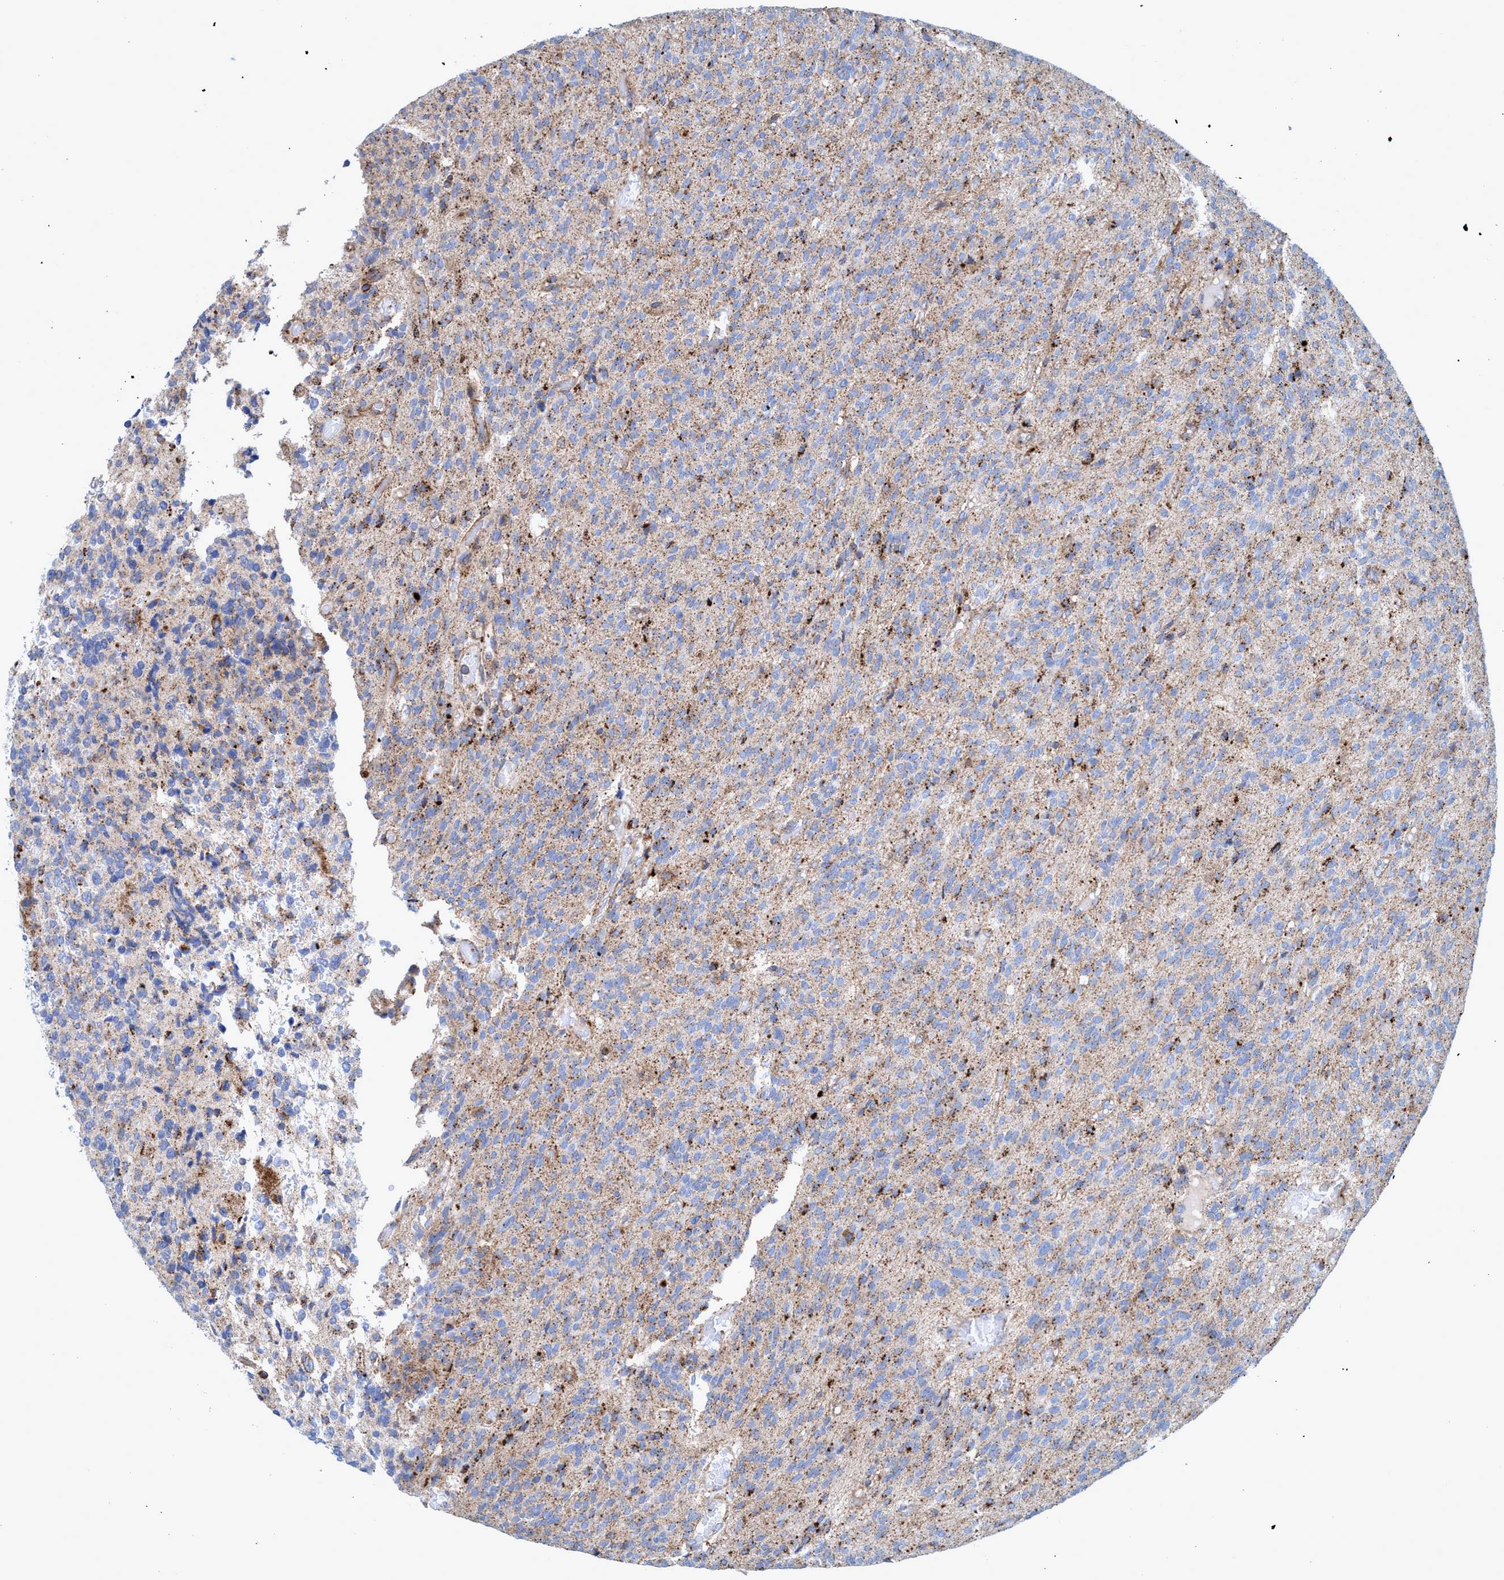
{"staining": {"intensity": "weak", "quantity": "25%-75%", "location": "cytoplasmic/membranous"}, "tissue": "glioma", "cell_type": "Tumor cells", "image_type": "cancer", "snomed": [{"axis": "morphology", "description": "Glioma, malignant, High grade"}, {"axis": "topography", "description": "Brain"}], "caption": "This photomicrograph displays glioma stained with immunohistochemistry to label a protein in brown. The cytoplasmic/membranous of tumor cells show weak positivity for the protein. Nuclei are counter-stained blue.", "gene": "TRIM65", "patient": {"sex": "male", "age": 34}}